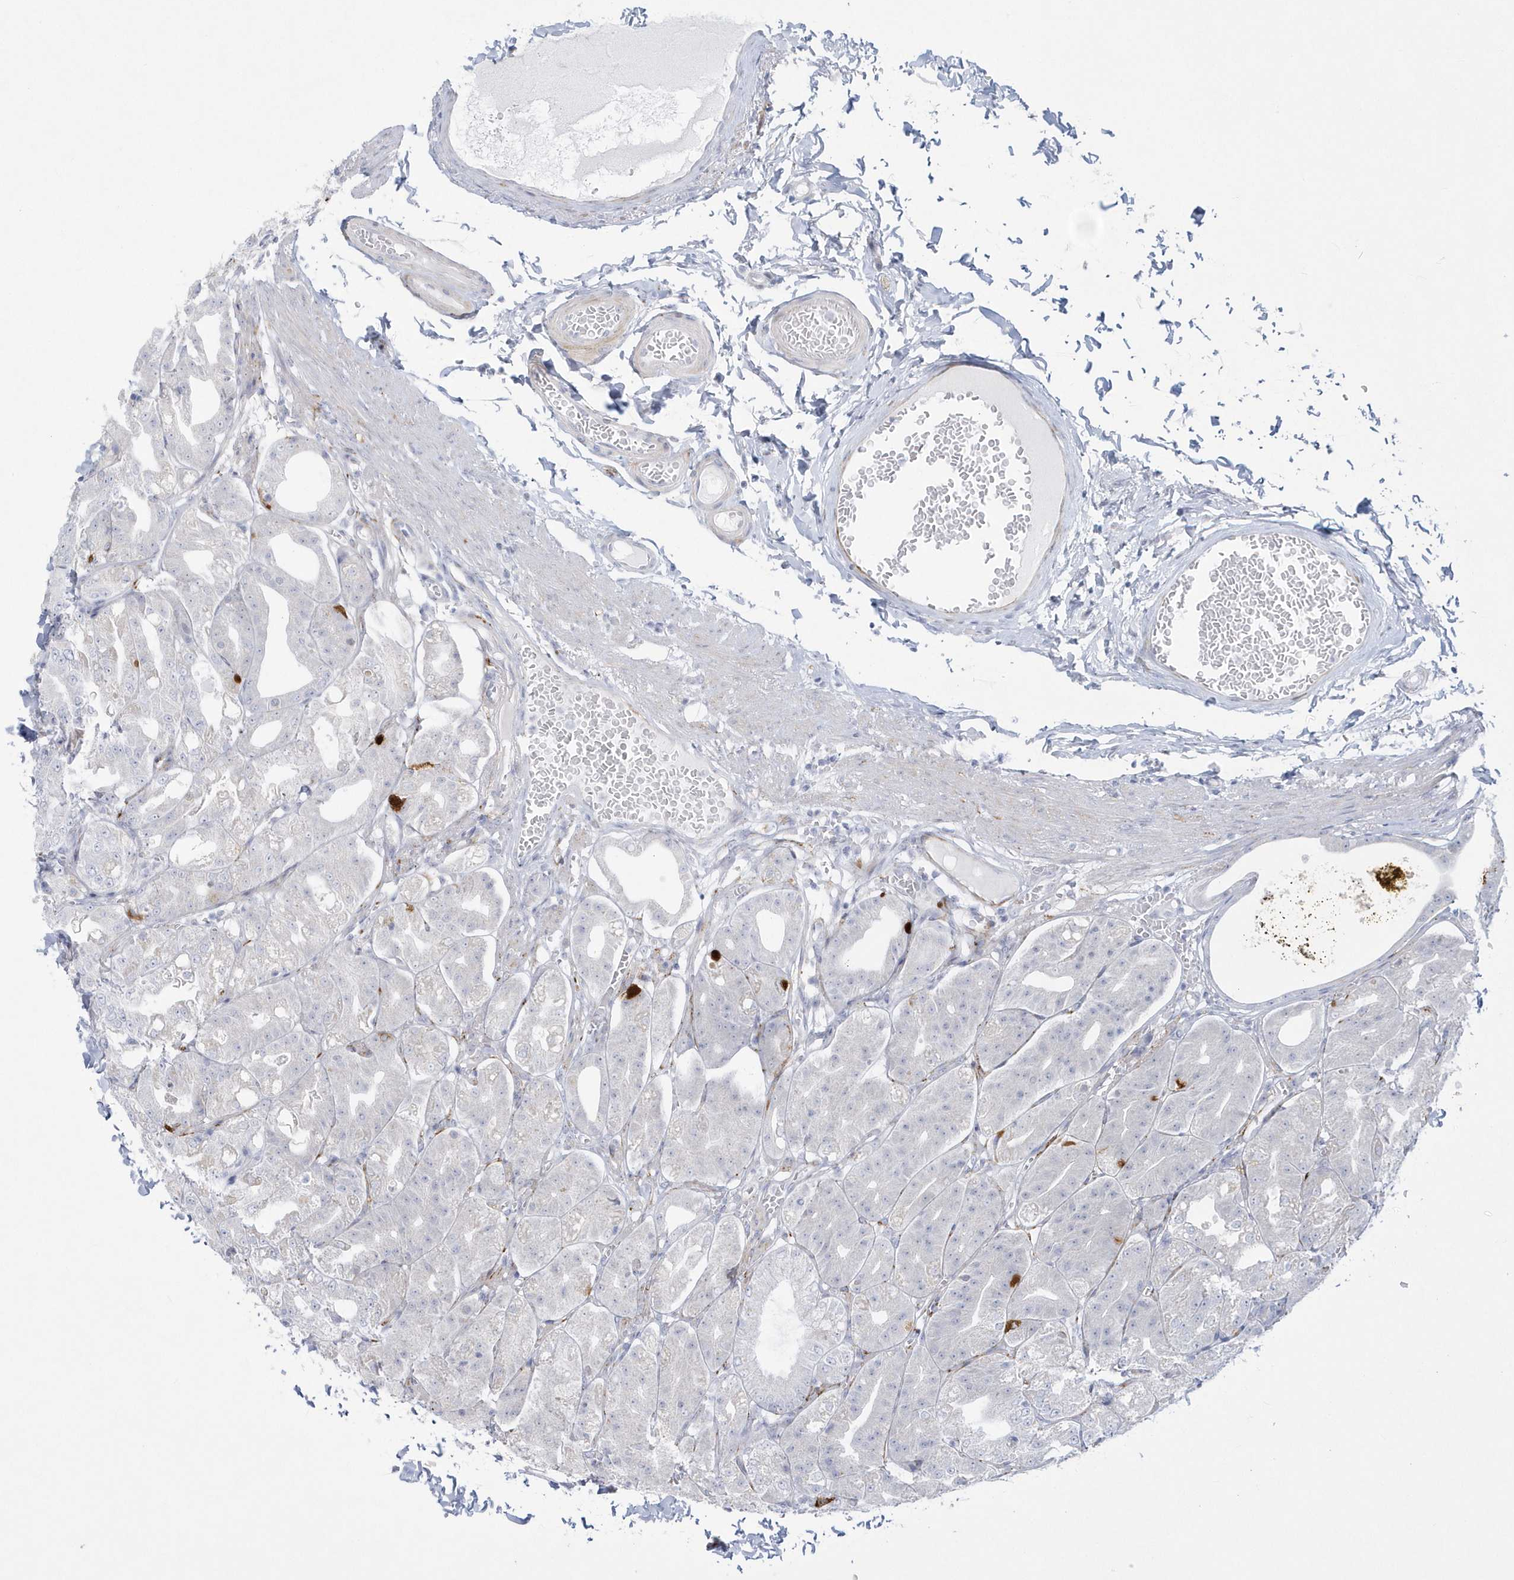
{"staining": {"intensity": "strong", "quantity": "<25%", "location": "cytoplasmic/membranous"}, "tissue": "stomach", "cell_type": "Glandular cells", "image_type": "normal", "snomed": [{"axis": "morphology", "description": "Normal tissue, NOS"}, {"axis": "topography", "description": "Stomach, lower"}], "caption": "This is a micrograph of immunohistochemistry staining of benign stomach, which shows strong staining in the cytoplasmic/membranous of glandular cells.", "gene": "WDR27", "patient": {"sex": "male", "age": 71}}